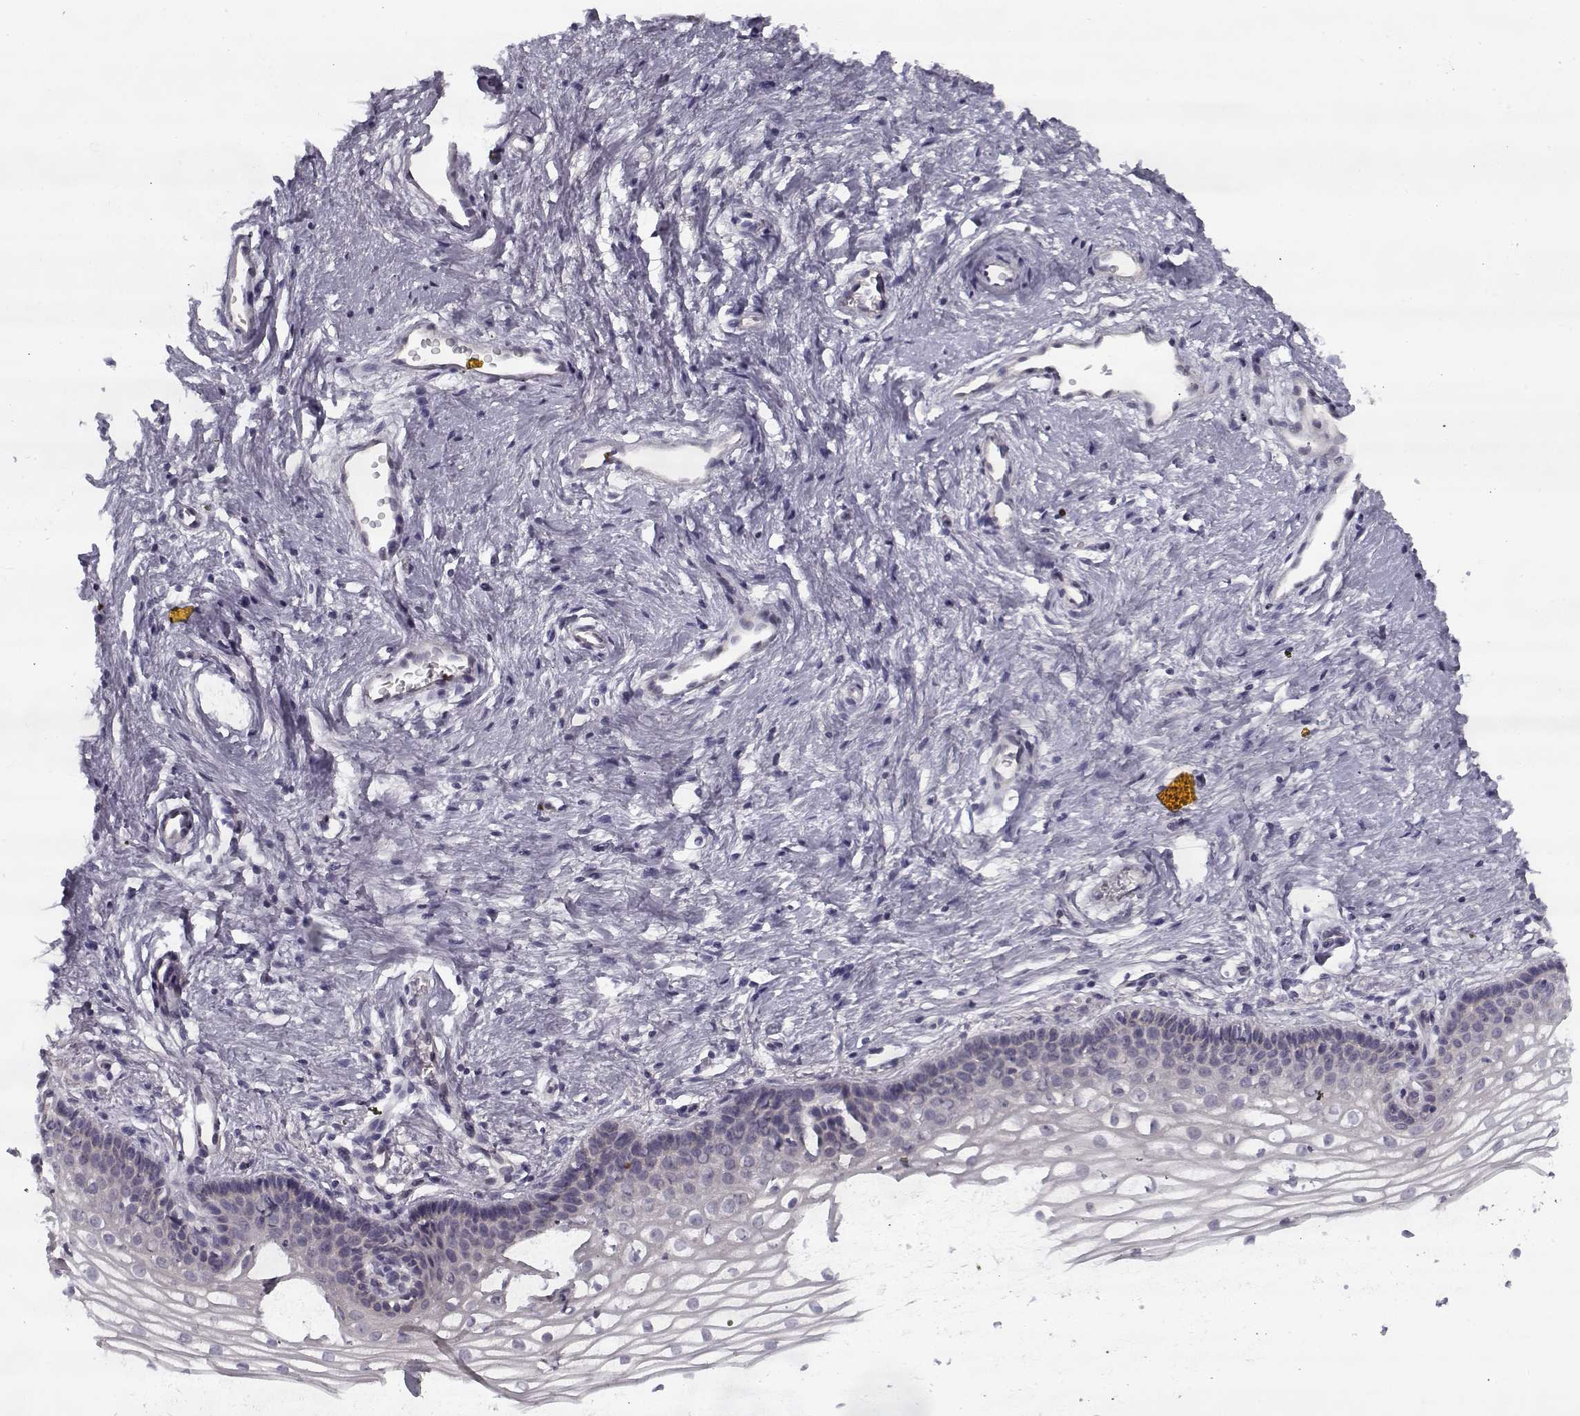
{"staining": {"intensity": "negative", "quantity": "none", "location": "none"}, "tissue": "vagina", "cell_type": "Squamous epithelial cells", "image_type": "normal", "snomed": [{"axis": "morphology", "description": "Normal tissue, NOS"}, {"axis": "topography", "description": "Vagina"}], "caption": "This is a image of IHC staining of benign vagina, which shows no staining in squamous epithelial cells. Brightfield microscopy of immunohistochemistry stained with DAB (brown) and hematoxylin (blue), captured at high magnification.", "gene": "PNMT", "patient": {"sex": "female", "age": 36}}